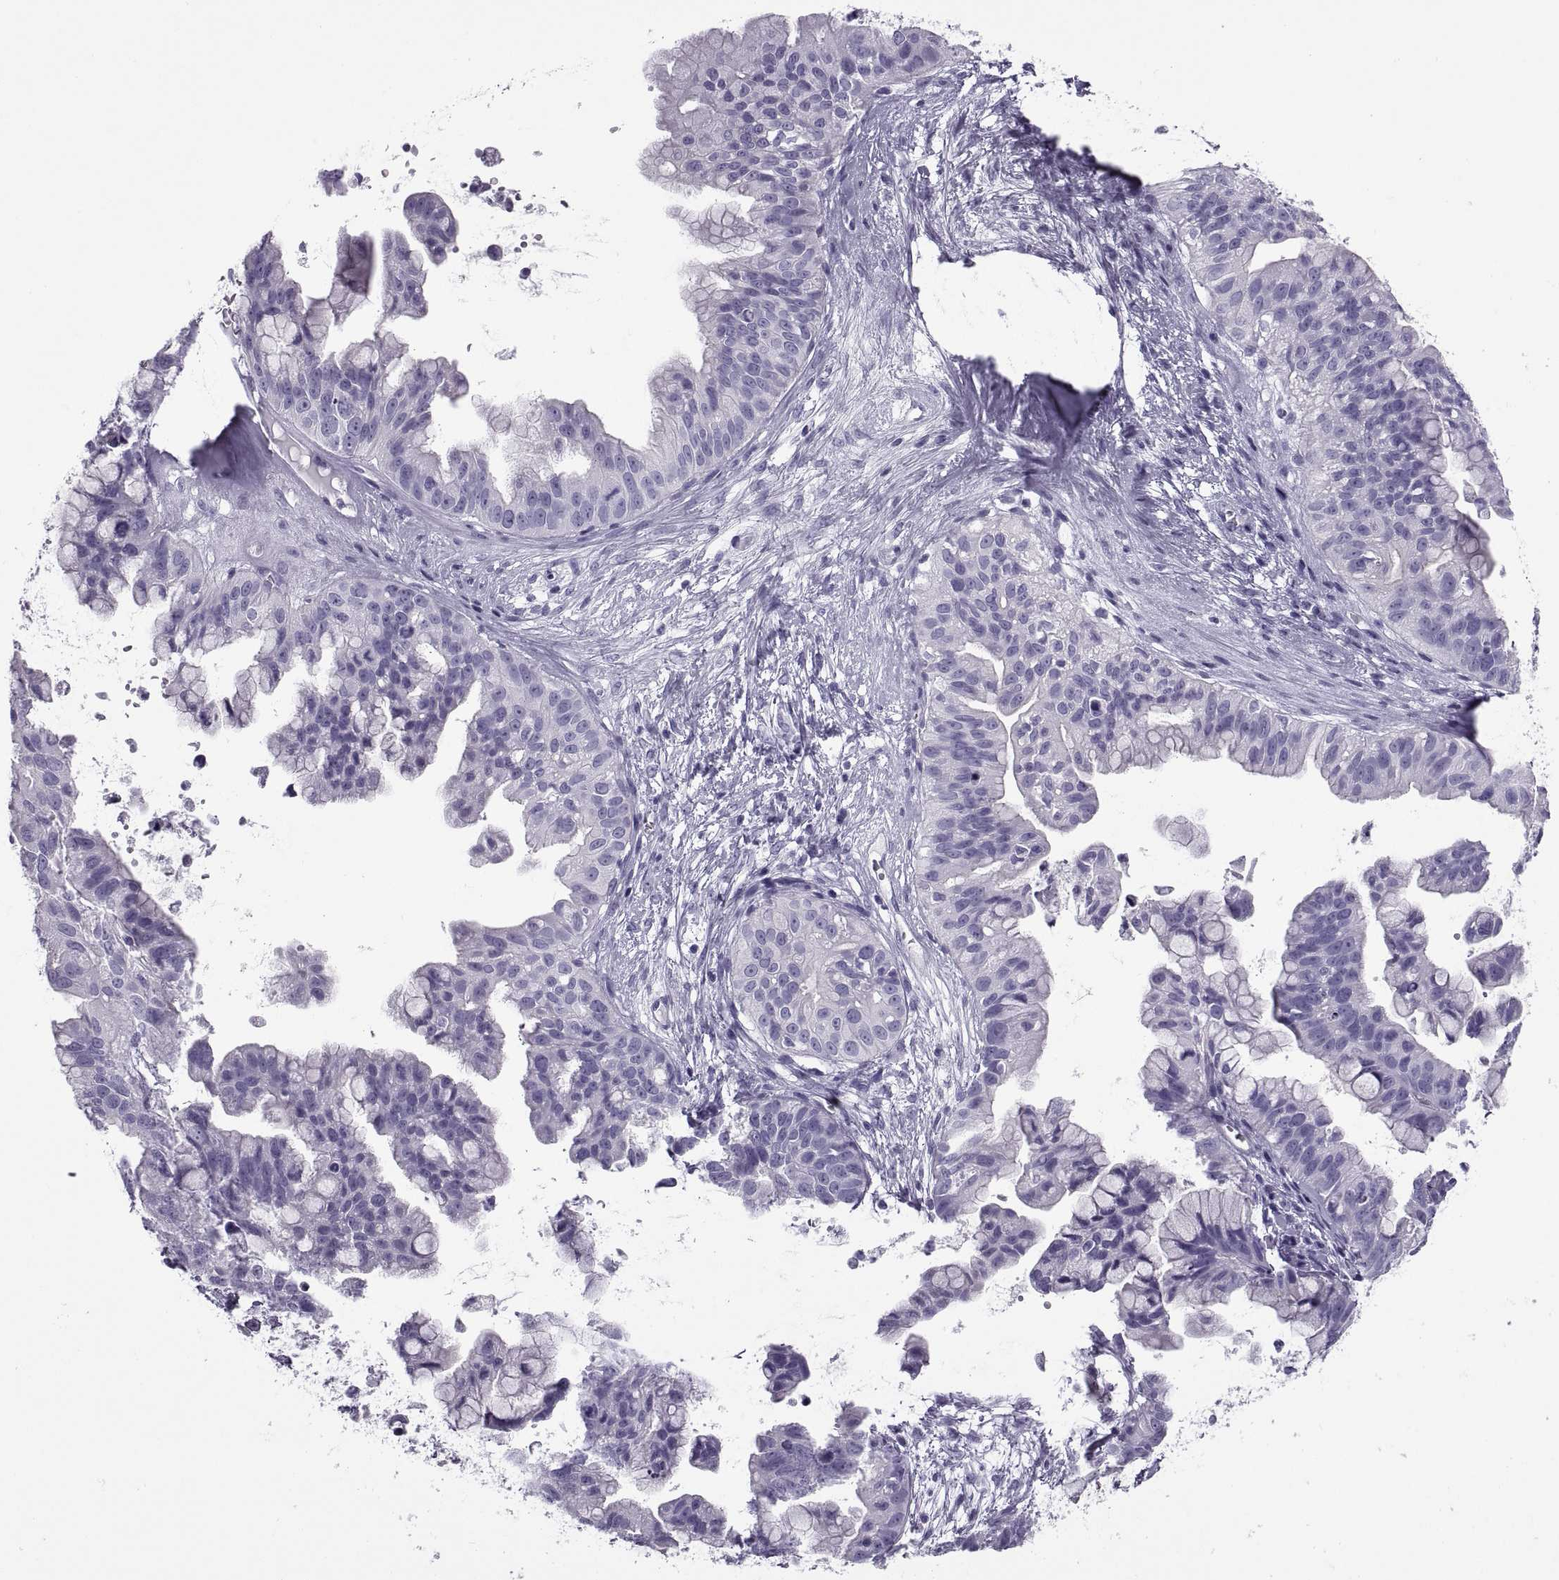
{"staining": {"intensity": "negative", "quantity": "none", "location": "none"}, "tissue": "ovarian cancer", "cell_type": "Tumor cells", "image_type": "cancer", "snomed": [{"axis": "morphology", "description": "Cystadenocarcinoma, mucinous, NOS"}, {"axis": "topography", "description": "Ovary"}], "caption": "Image shows no protein positivity in tumor cells of ovarian cancer tissue. Brightfield microscopy of immunohistochemistry (IHC) stained with DAB (brown) and hematoxylin (blue), captured at high magnification.", "gene": "RLBP1", "patient": {"sex": "female", "age": 76}}